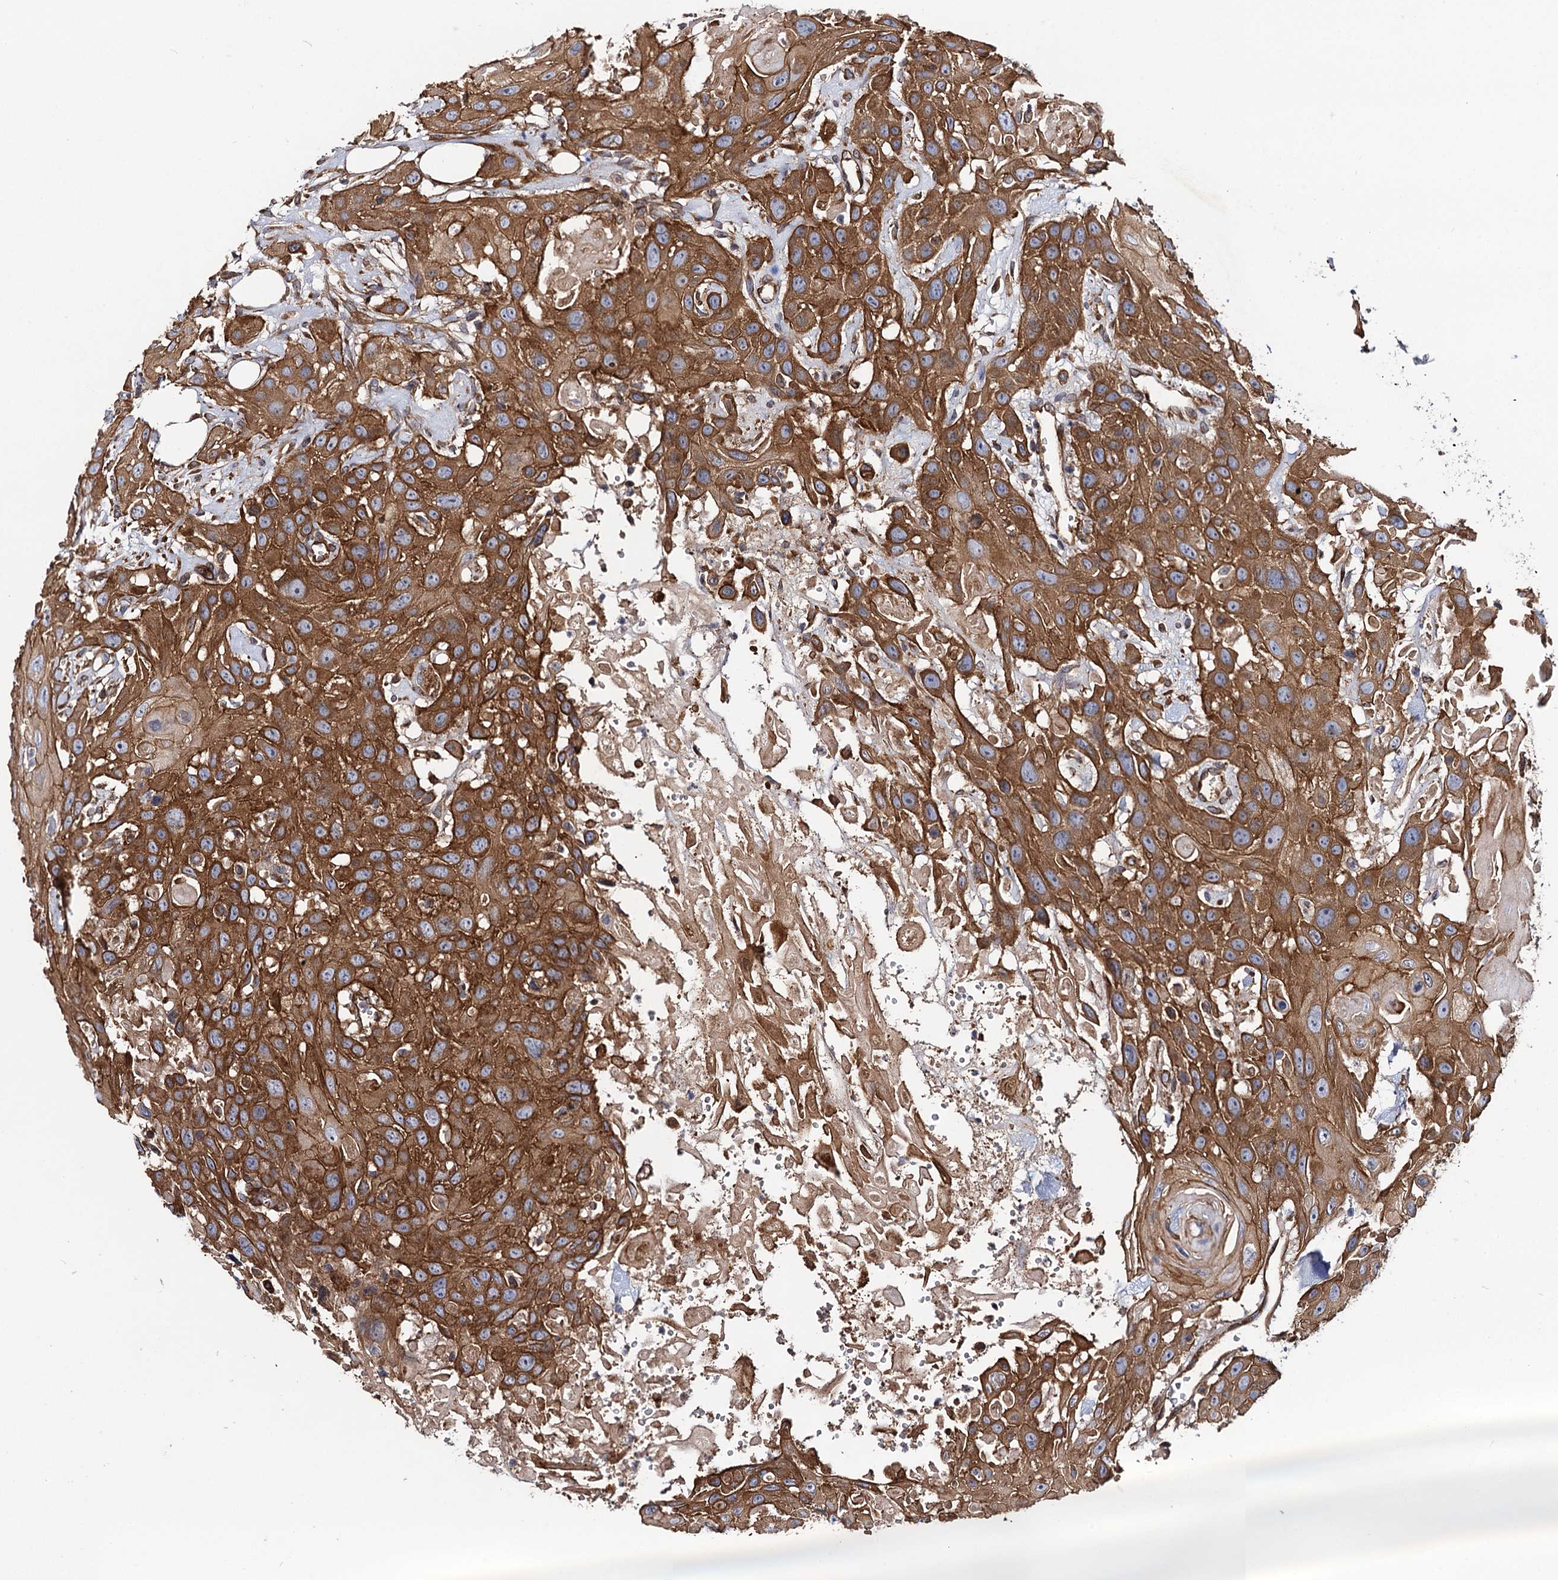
{"staining": {"intensity": "strong", "quantity": ">75%", "location": "cytoplasmic/membranous"}, "tissue": "head and neck cancer", "cell_type": "Tumor cells", "image_type": "cancer", "snomed": [{"axis": "morphology", "description": "Squamous cell carcinoma, NOS"}, {"axis": "topography", "description": "Head-Neck"}], "caption": "Head and neck cancer was stained to show a protein in brown. There is high levels of strong cytoplasmic/membranous positivity in about >75% of tumor cells.", "gene": "CIP2A", "patient": {"sex": "male", "age": 81}}